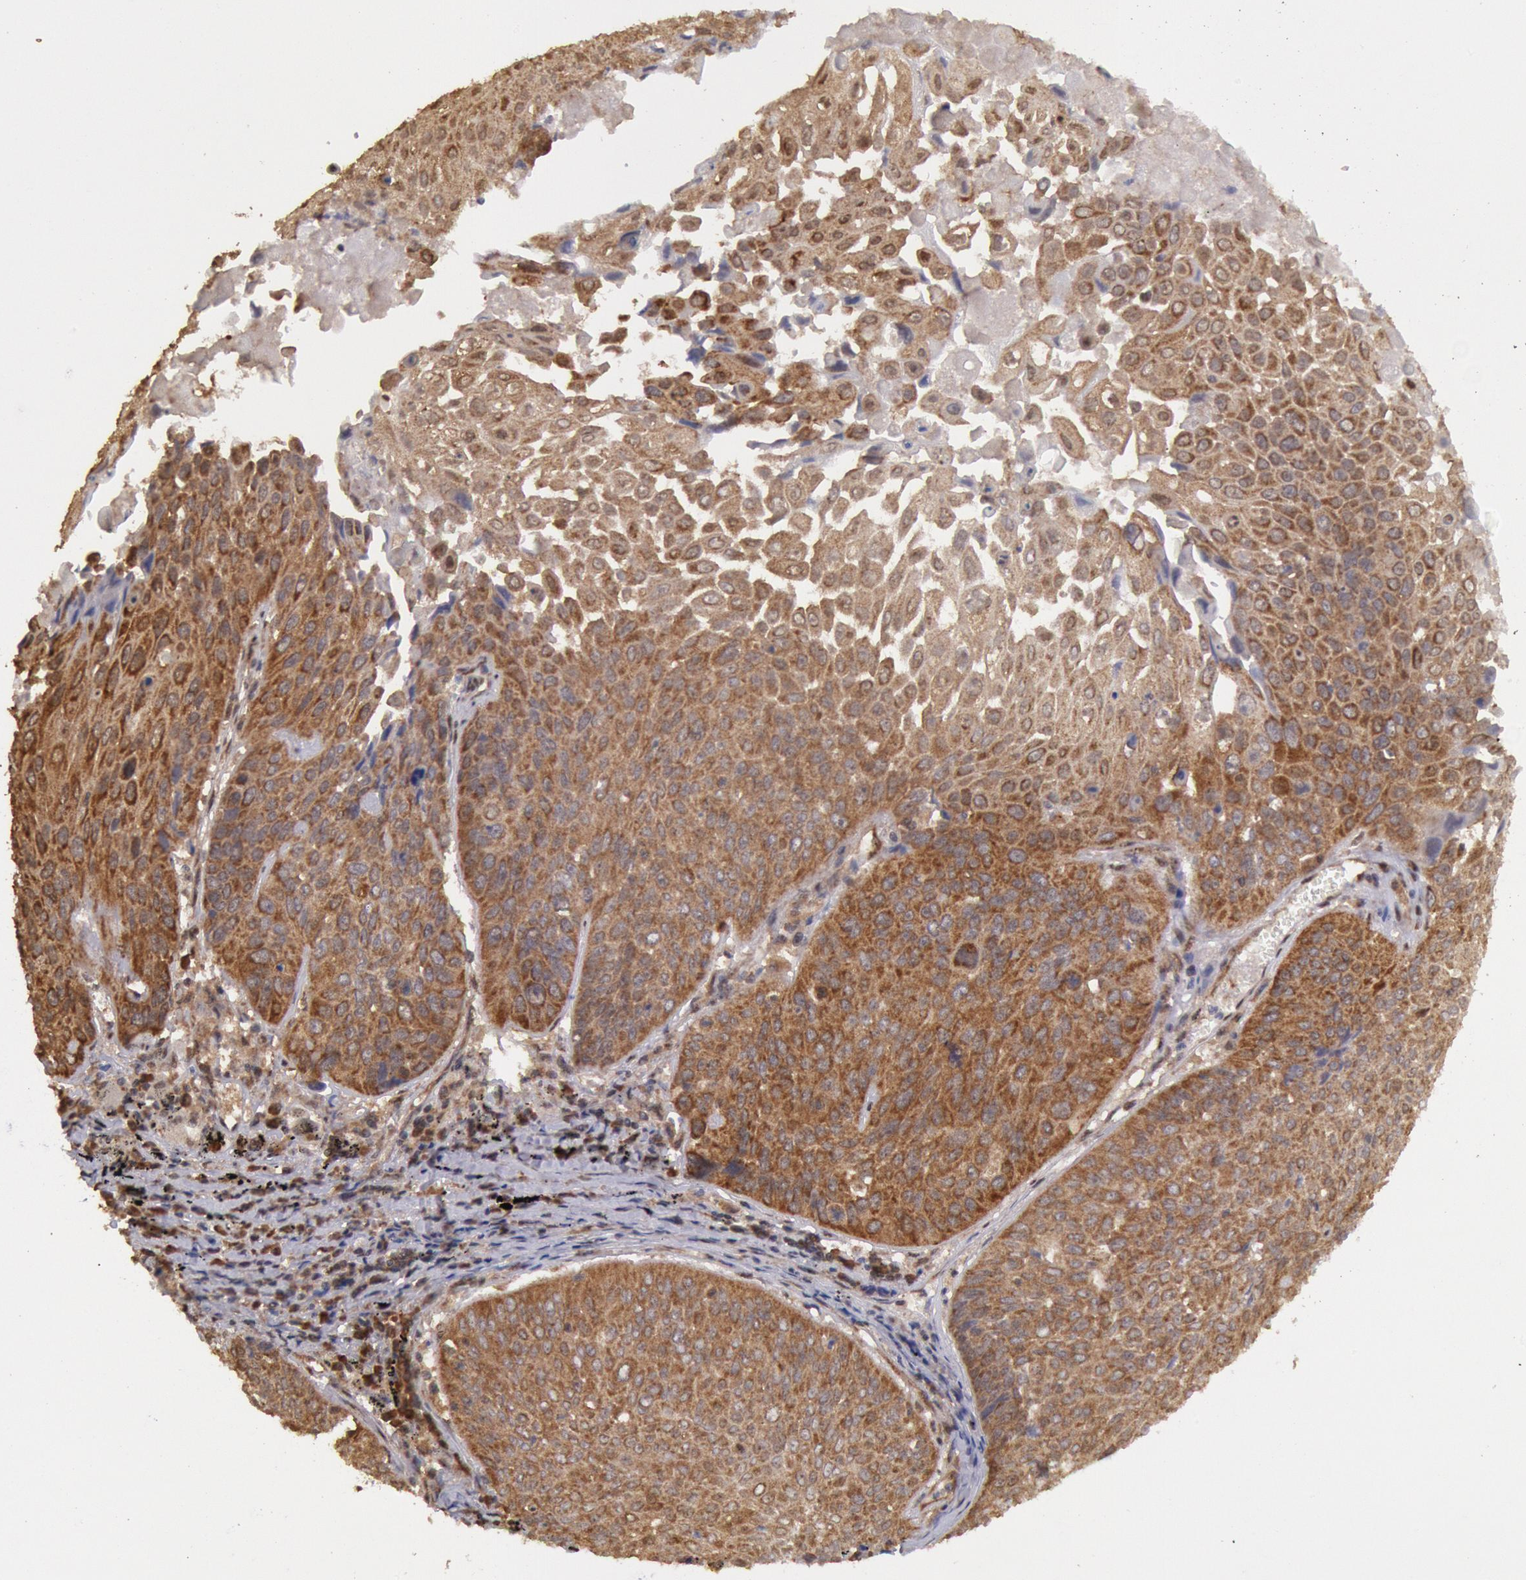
{"staining": {"intensity": "strong", "quantity": ">75%", "location": "cytoplasmic/membranous"}, "tissue": "lung cancer", "cell_type": "Tumor cells", "image_type": "cancer", "snomed": [{"axis": "morphology", "description": "Adenocarcinoma, NOS"}, {"axis": "topography", "description": "Lung"}], "caption": "High-magnification brightfield microscopy of lung cancer stained with DAB (3,3'-diaminobenzidine) (brown) and counterstained with hematoxylin (blue). tumor cells exhibit strong cytoplasmic/membranous positivity is seen in approximately>75% of cells. (DAB = brown stain, brightfield microscopy at high magnification).", "gene": "STX17", "patient": {"sex": "male", "age": 60}}